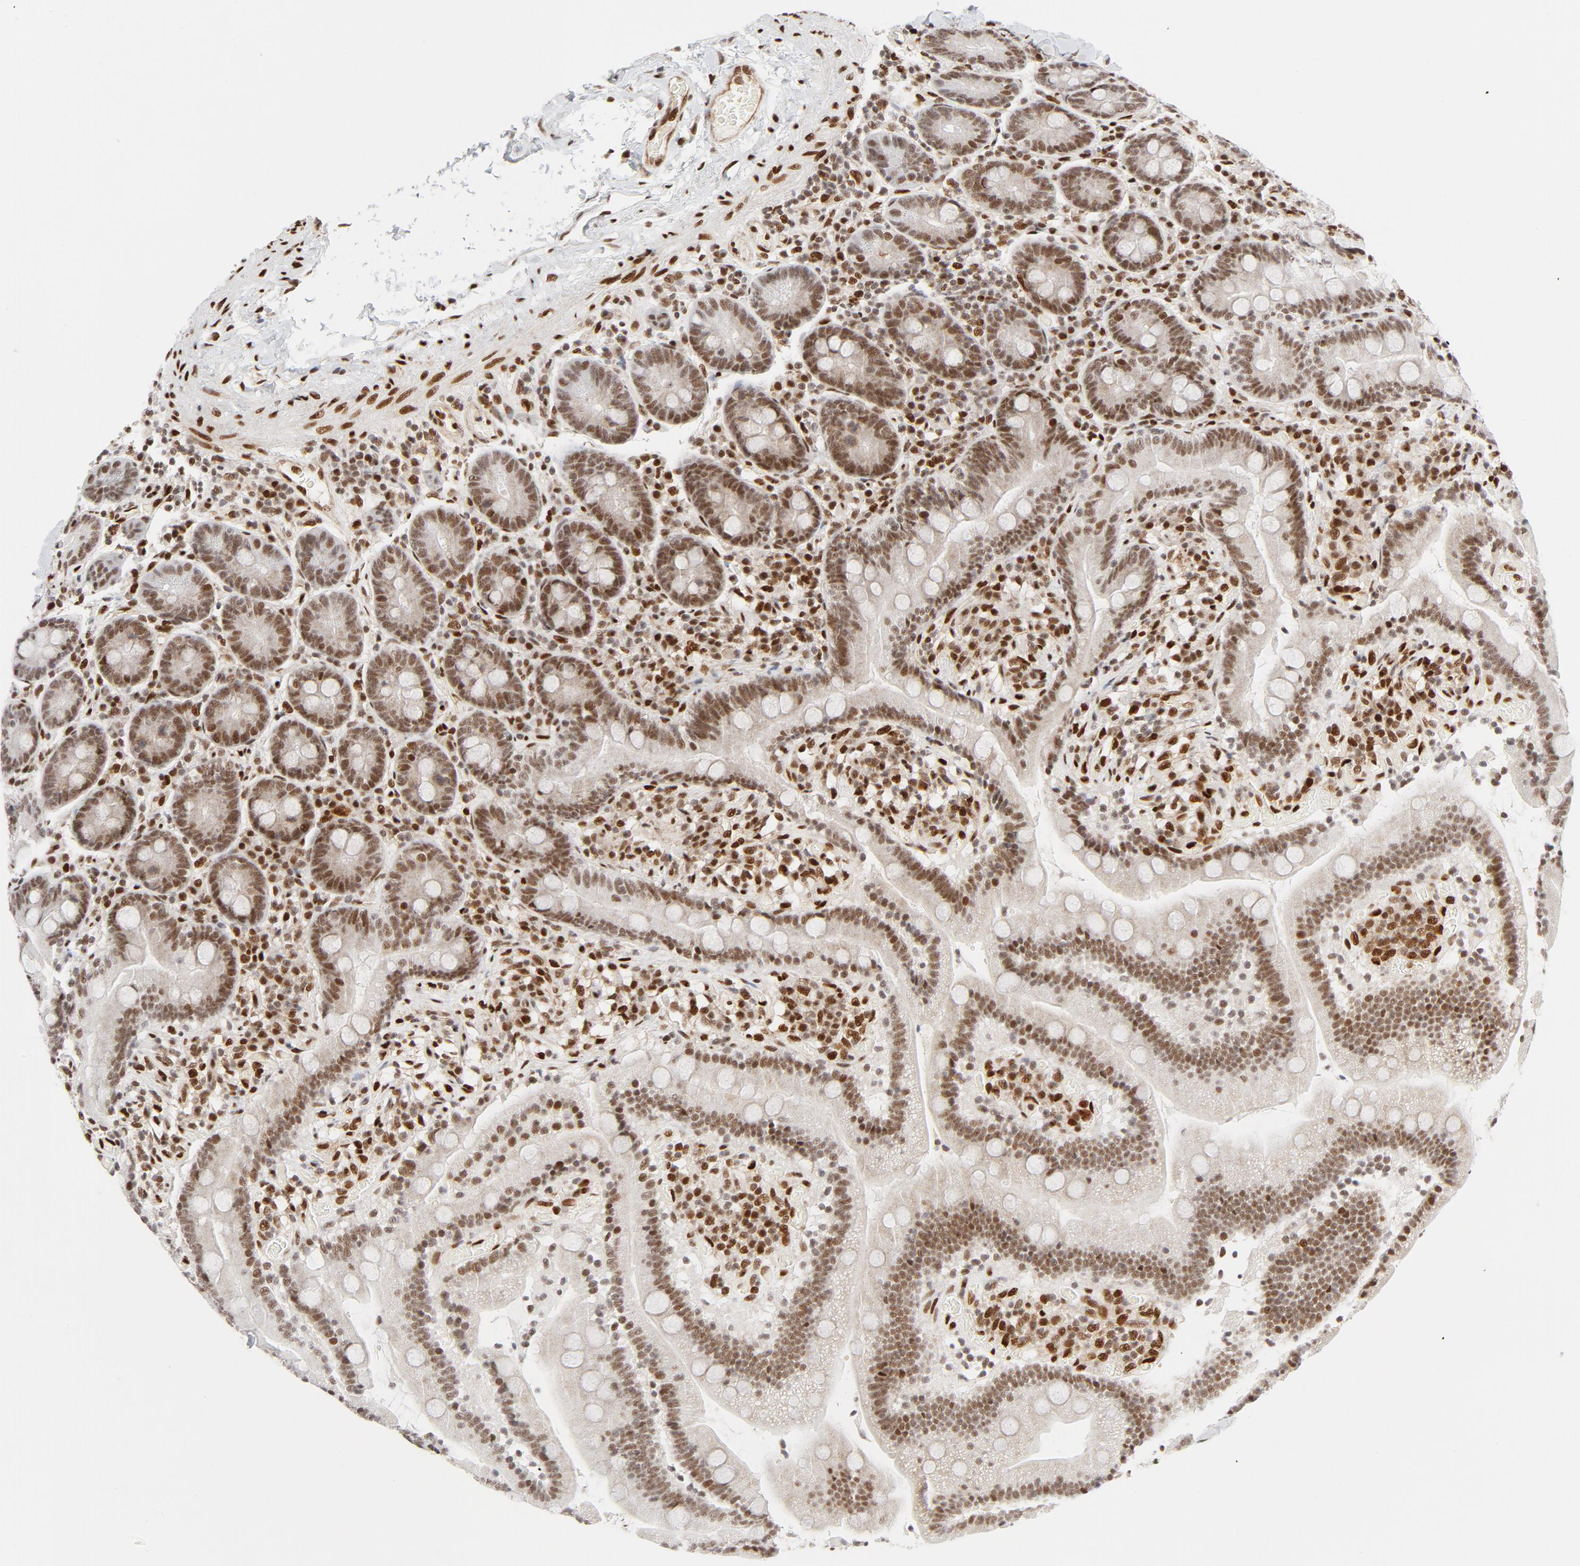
{"staining": {"intensity": "weak", "quantity": ">75%", "location": "nuclear"}, "tissue": "duodenum", "cell_type": "Glandular cells", "image_type": "normal", "snomed": [{"axis": "morphology", "description": "Normal tissue, NOS"}, {"axis": "topography", "description": "Duodenum"}], "caption": "High-magnification brightfield microscopy of normal duodenum stained with DAB (brown) and counterstained with hematoxylin (blue). glandular cells exhibit weak nuclear positivity is appreciated in approximately>75% of cells.", "gene": "MEF2A", "patient": {"sex": "male", "age": 66}}